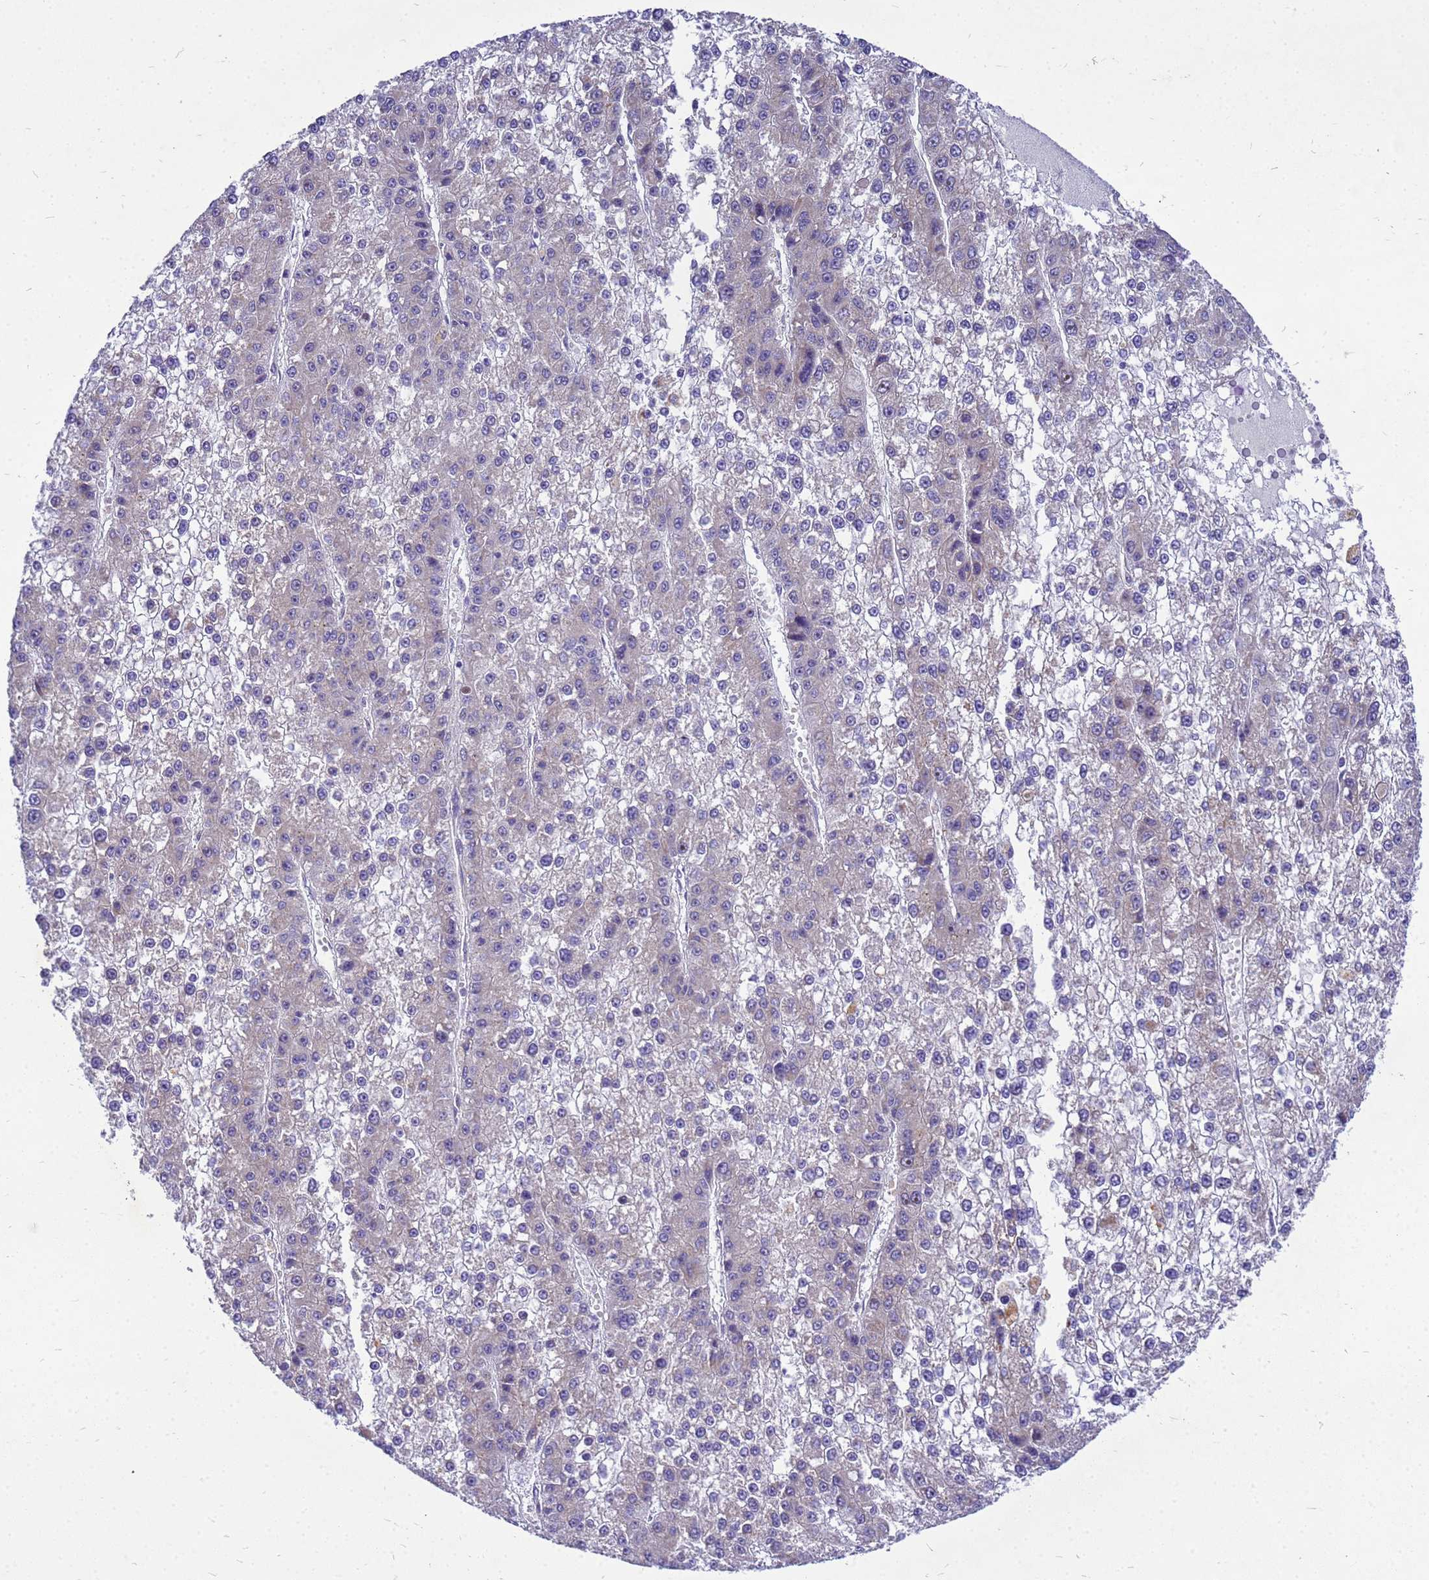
{"staining": {"intensity": "negative", "quantity": "none", "location": "none"}, "tissue": "liver cancer", "cell_type": "Tumor cells", "image_type": "cancer", "snomed": [{"axis": "morphology", "description": "Carcinoma, Hepatocellular, NOS"}, {"axis": "topography", "description": "Liver"}], "caption": "High power microscopy image of an immunohistochemistry histopathology image of hepatocellular carcinoma (liver), revealing no significant positivity in tumor cells.", "gene": "POP7", "patient": {"sex": "female", "age": 73}}